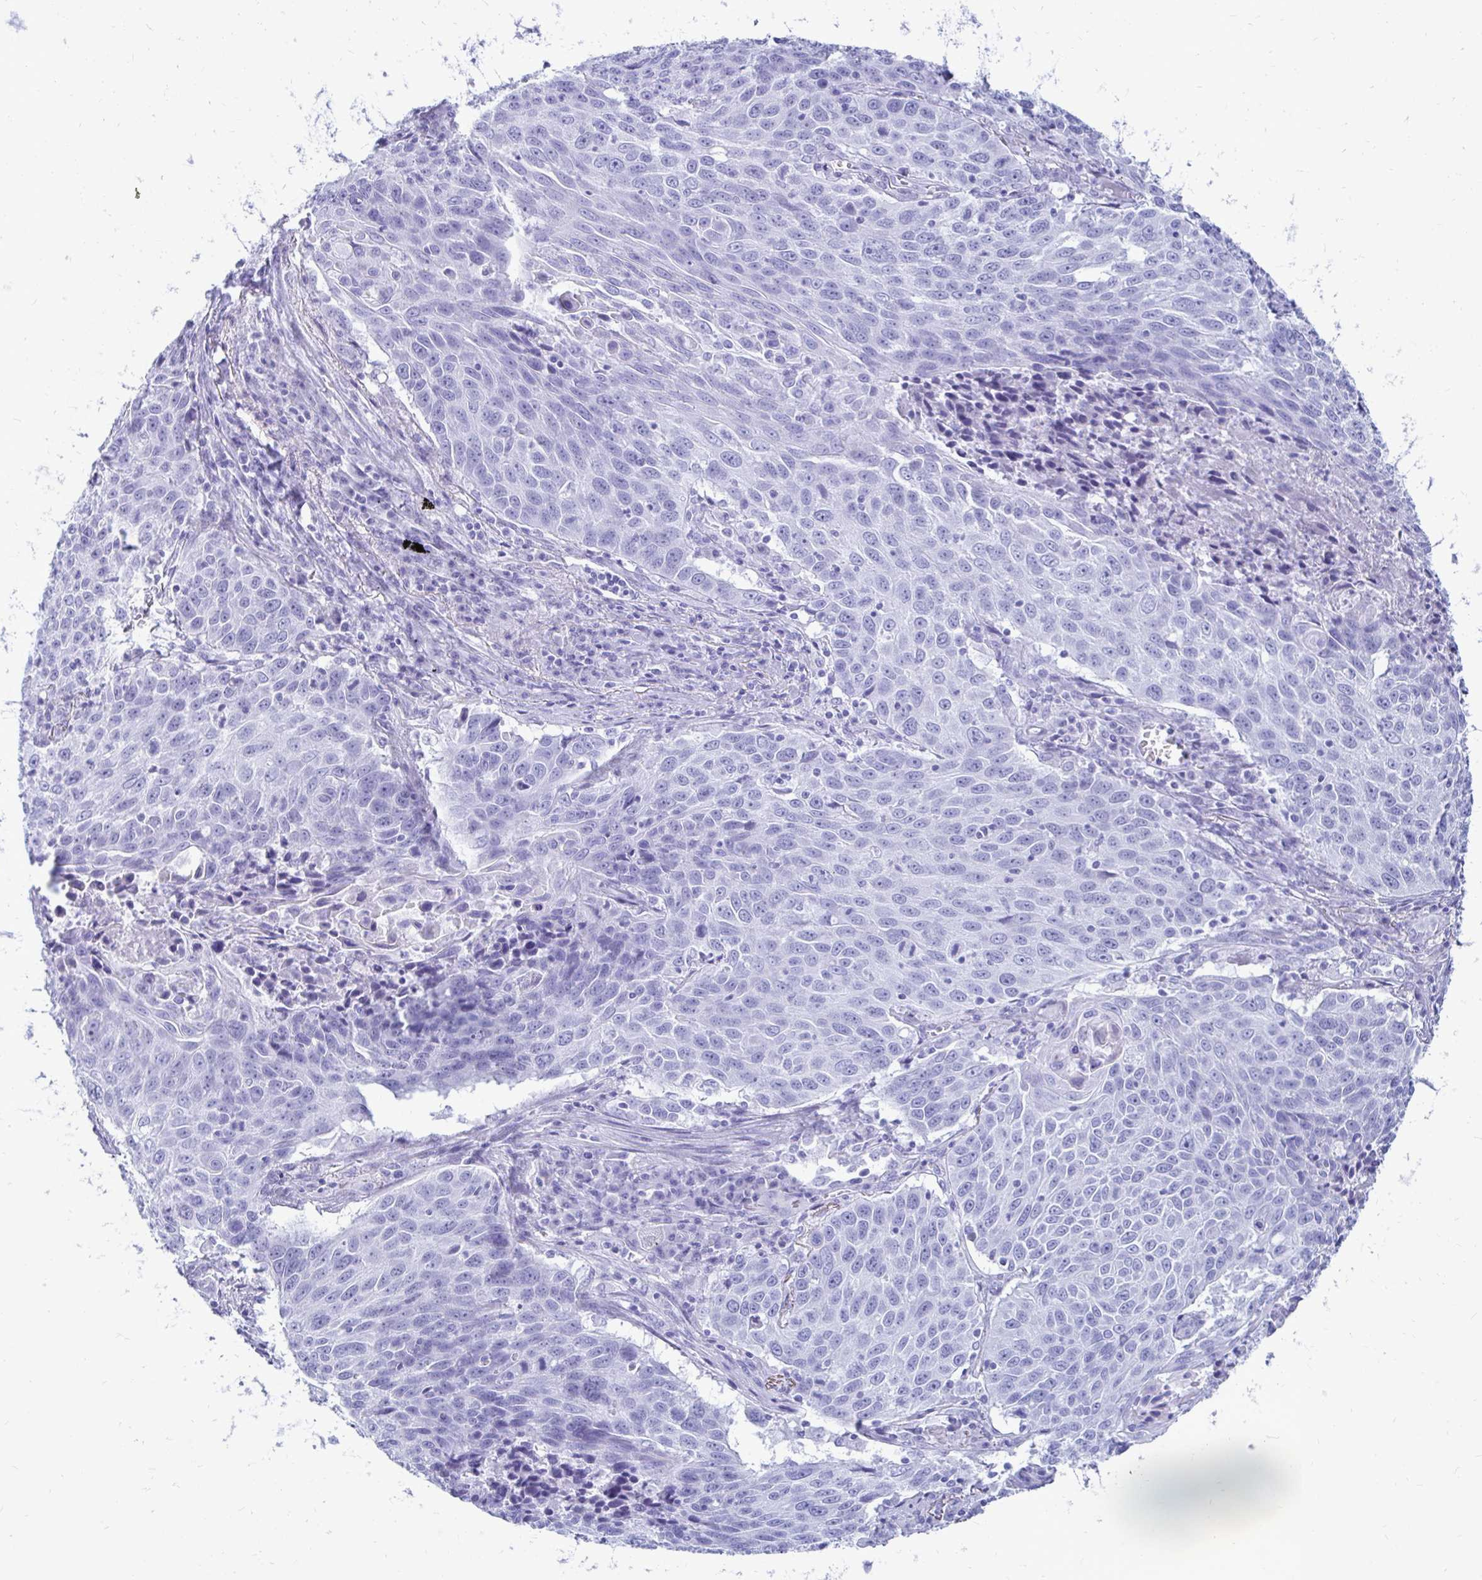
{"staining": {"intensity": "negative", "quantity": "none", "location": "none"}, "tissue": "lung cancer", "cell_type": "Tumor cells", "image_type": "cancer", "snomed": [{"axis": "morphology", "description": "Squamous cell carcinoma, NOS"}, {"axis": "topography", "description": "Lung"}], "caption": "This micrograph is of lung cancer (squamous cell carcinoma) stained with immunohistochemistry to label a protein in brown with the nuclei are counter-stained blue. There is no expression in tumor cells. (Stains: DAB (3,3'-diaminobenzidine) immunohistochemistry with hematoxylin counter stain, Microscopy: brightfield microscopy at high magnification).", "gene": "OR10R2", "patient": {"sex": "male", "age": 78}}